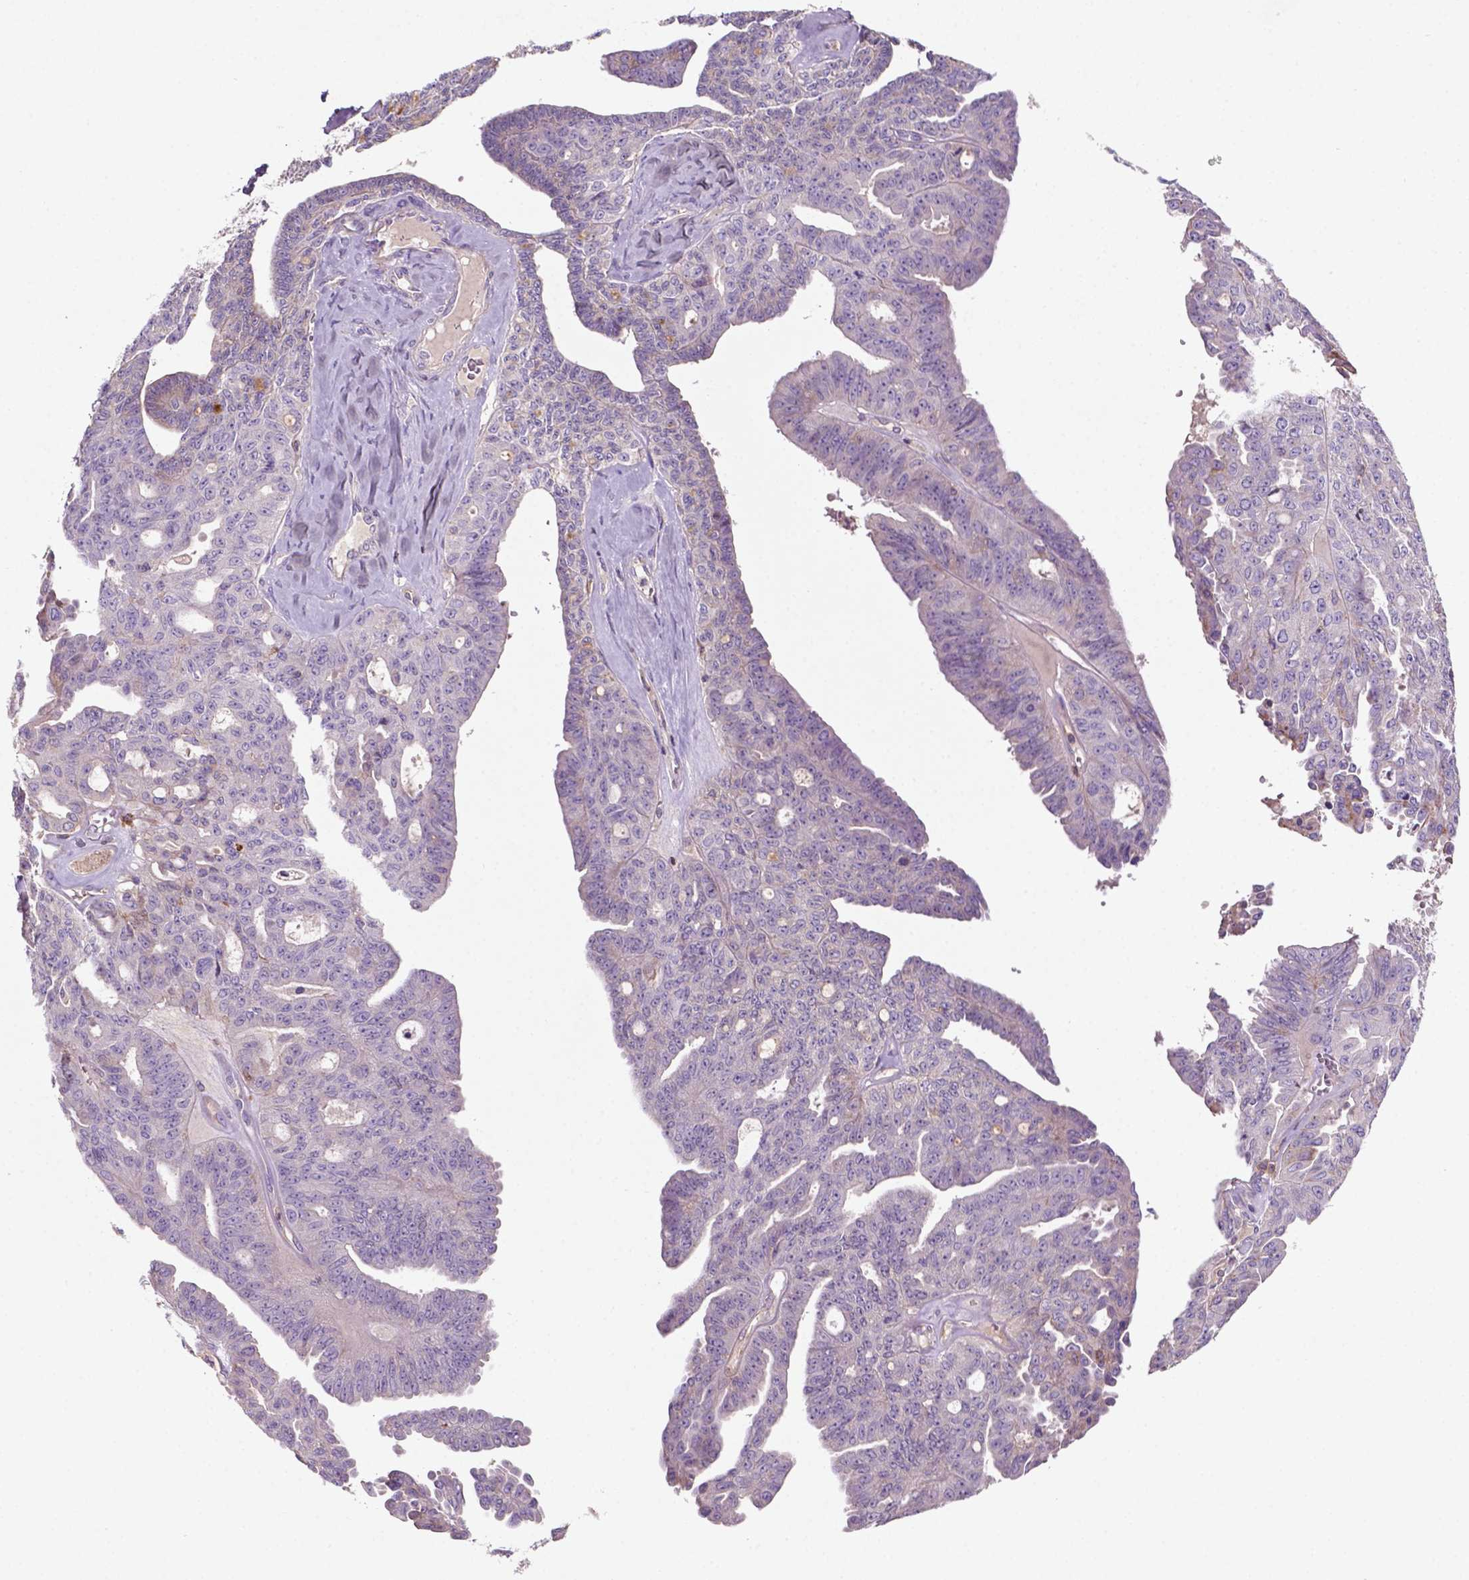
{"staining": {"intensity": "negative", "quantity": "none", "location": "none"}, "tissue": "ovarian cancer", "cell_type": "Tumor cells", "image_type": "cancer", "snomed": [{"axis": "morphology", "description": "Cystadenocarcinoma, serous, NOS"}, {"axis": "topography", "description": "Ovary"}], "caption": "The micrograph reveals no significant expression in tumor cells of ovarian cancer.", "gene": "BMP4", "patient": {"sex": "female", "age": 71}}